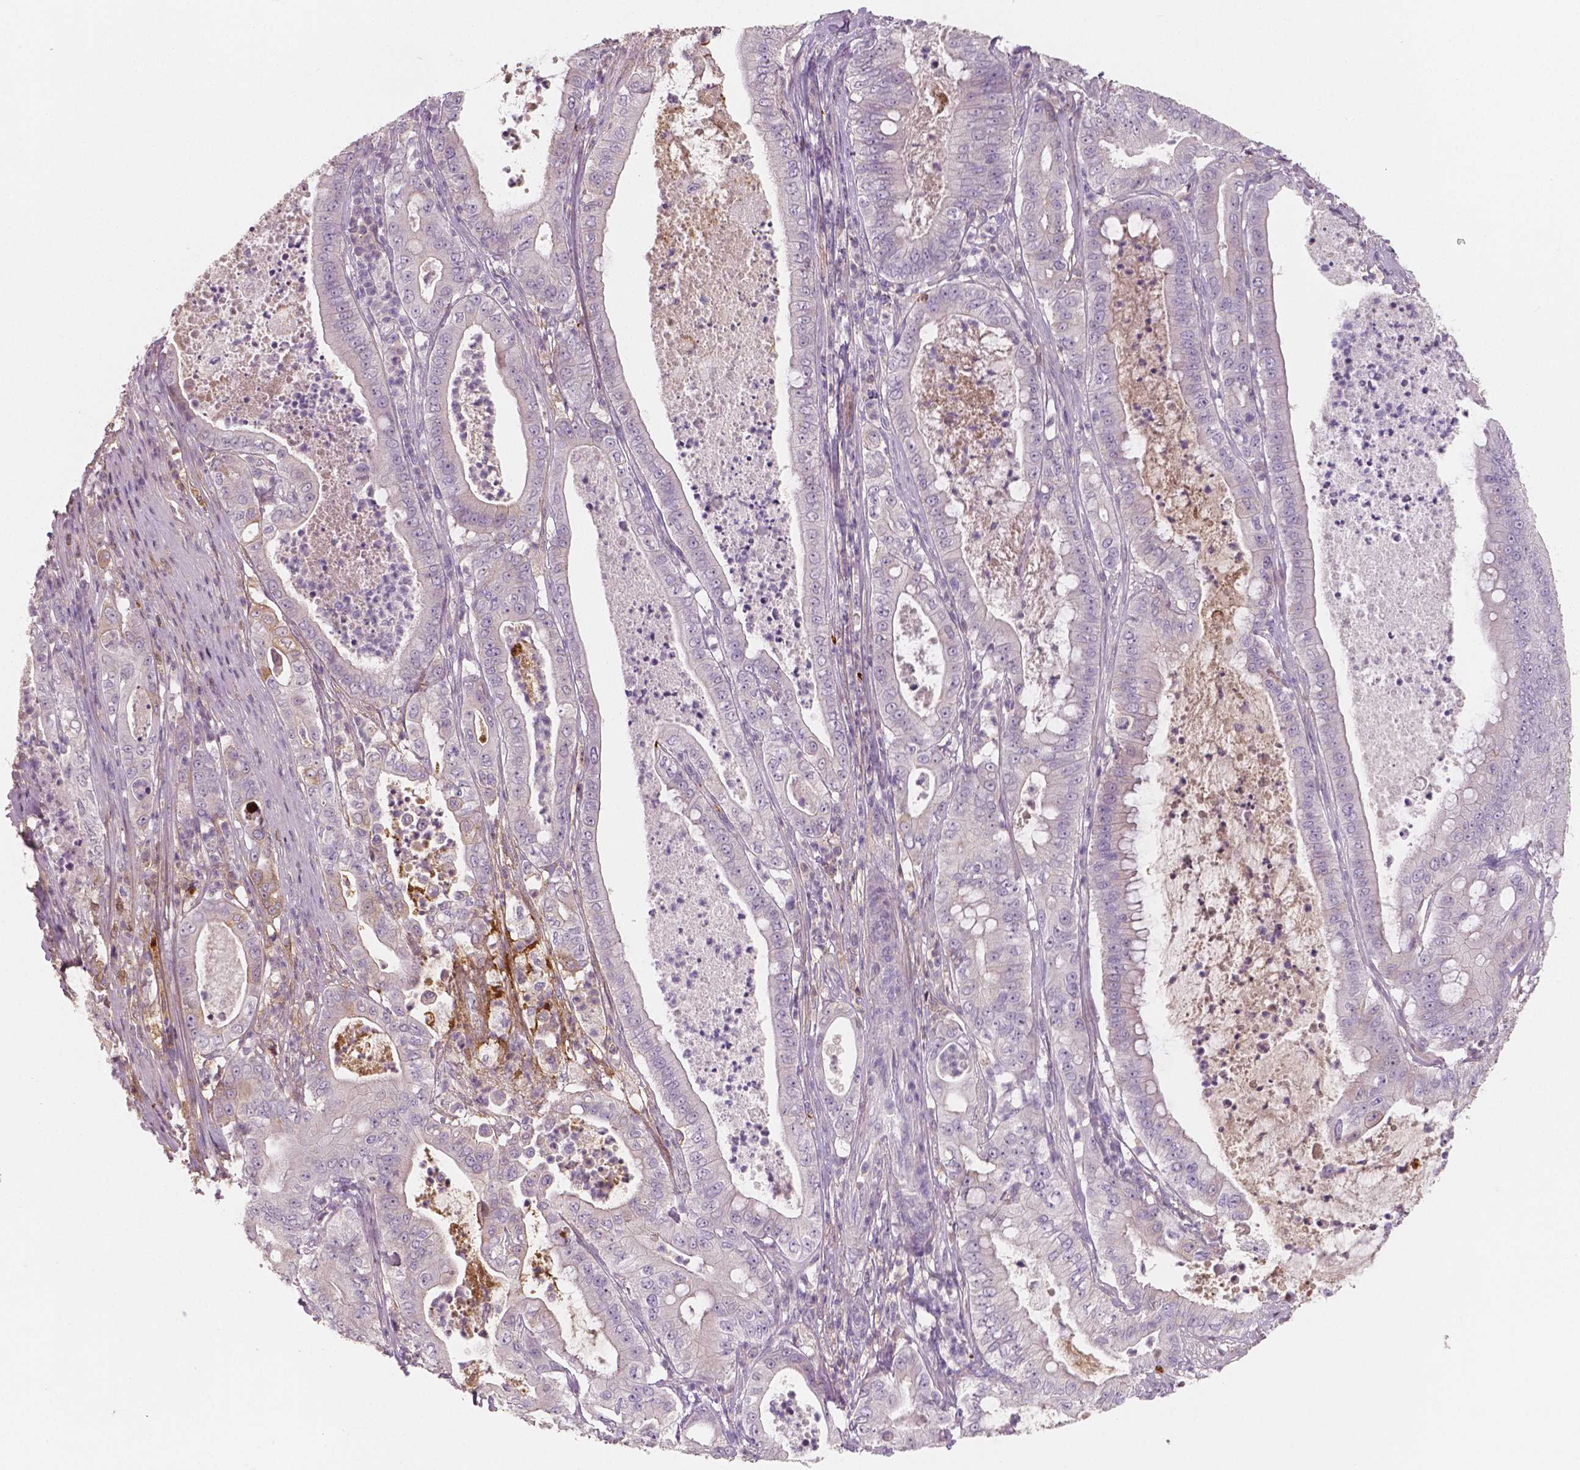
{"staining": {"intensity": "negative", "quantity": "none", "location": "none"}, "tissue": "pancreatic cancer", "cell_type": "Tumor cells", "image_type": "cancer", "snomed": [{"axis": "morphology", "description": "Adenocarcinoma, NOS"}, {"axis": "topography", "description": "Pancreas"}], "caption": "Pancreatic cancer was stained to show a protein in brown. There is no significant staining in tumor cells.", "gene": "APOA4", "patient": {"sex": "male", "age": 71}}